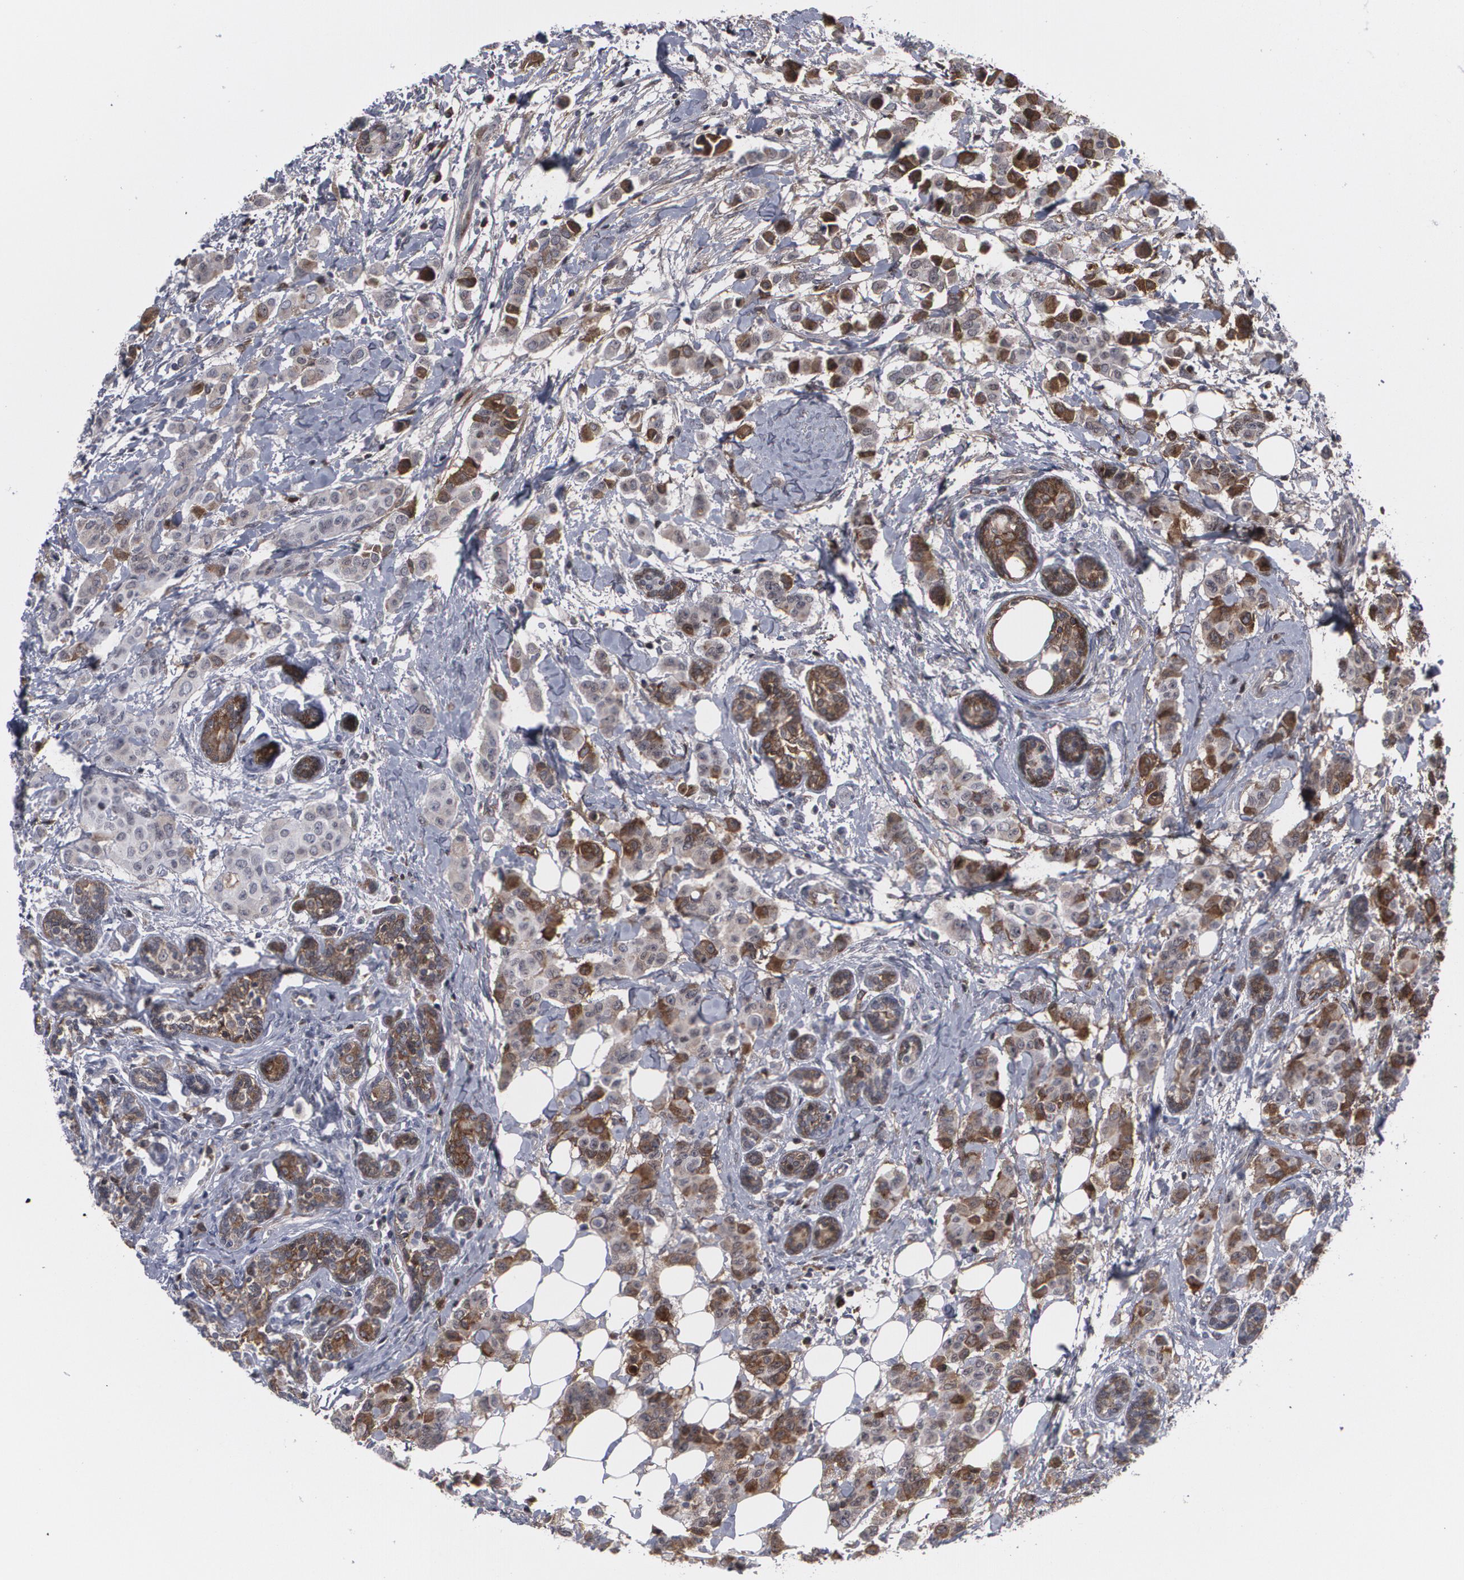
{"staining": {"intensity": "moderate", "quantity": "25%-75%", "location": "cytoplasmic/membranous"}, "tissue": "breast cancer", "cell_type": "Tumor cells", "image_type": "cancer", "snomed": [{"axis": "morphology", "description": "Duct carcinoma"}, {"axis": "topography", "description": "Breast"}], "caption": "This micrograph shows IHC staining of breast intraductal carcinoma, with medium moderate cytoplasmic/membranous staining in about 25%-75% of tumor cells.", "gene": "LRG1", "patient": {"sex": "female", "age": 40}}